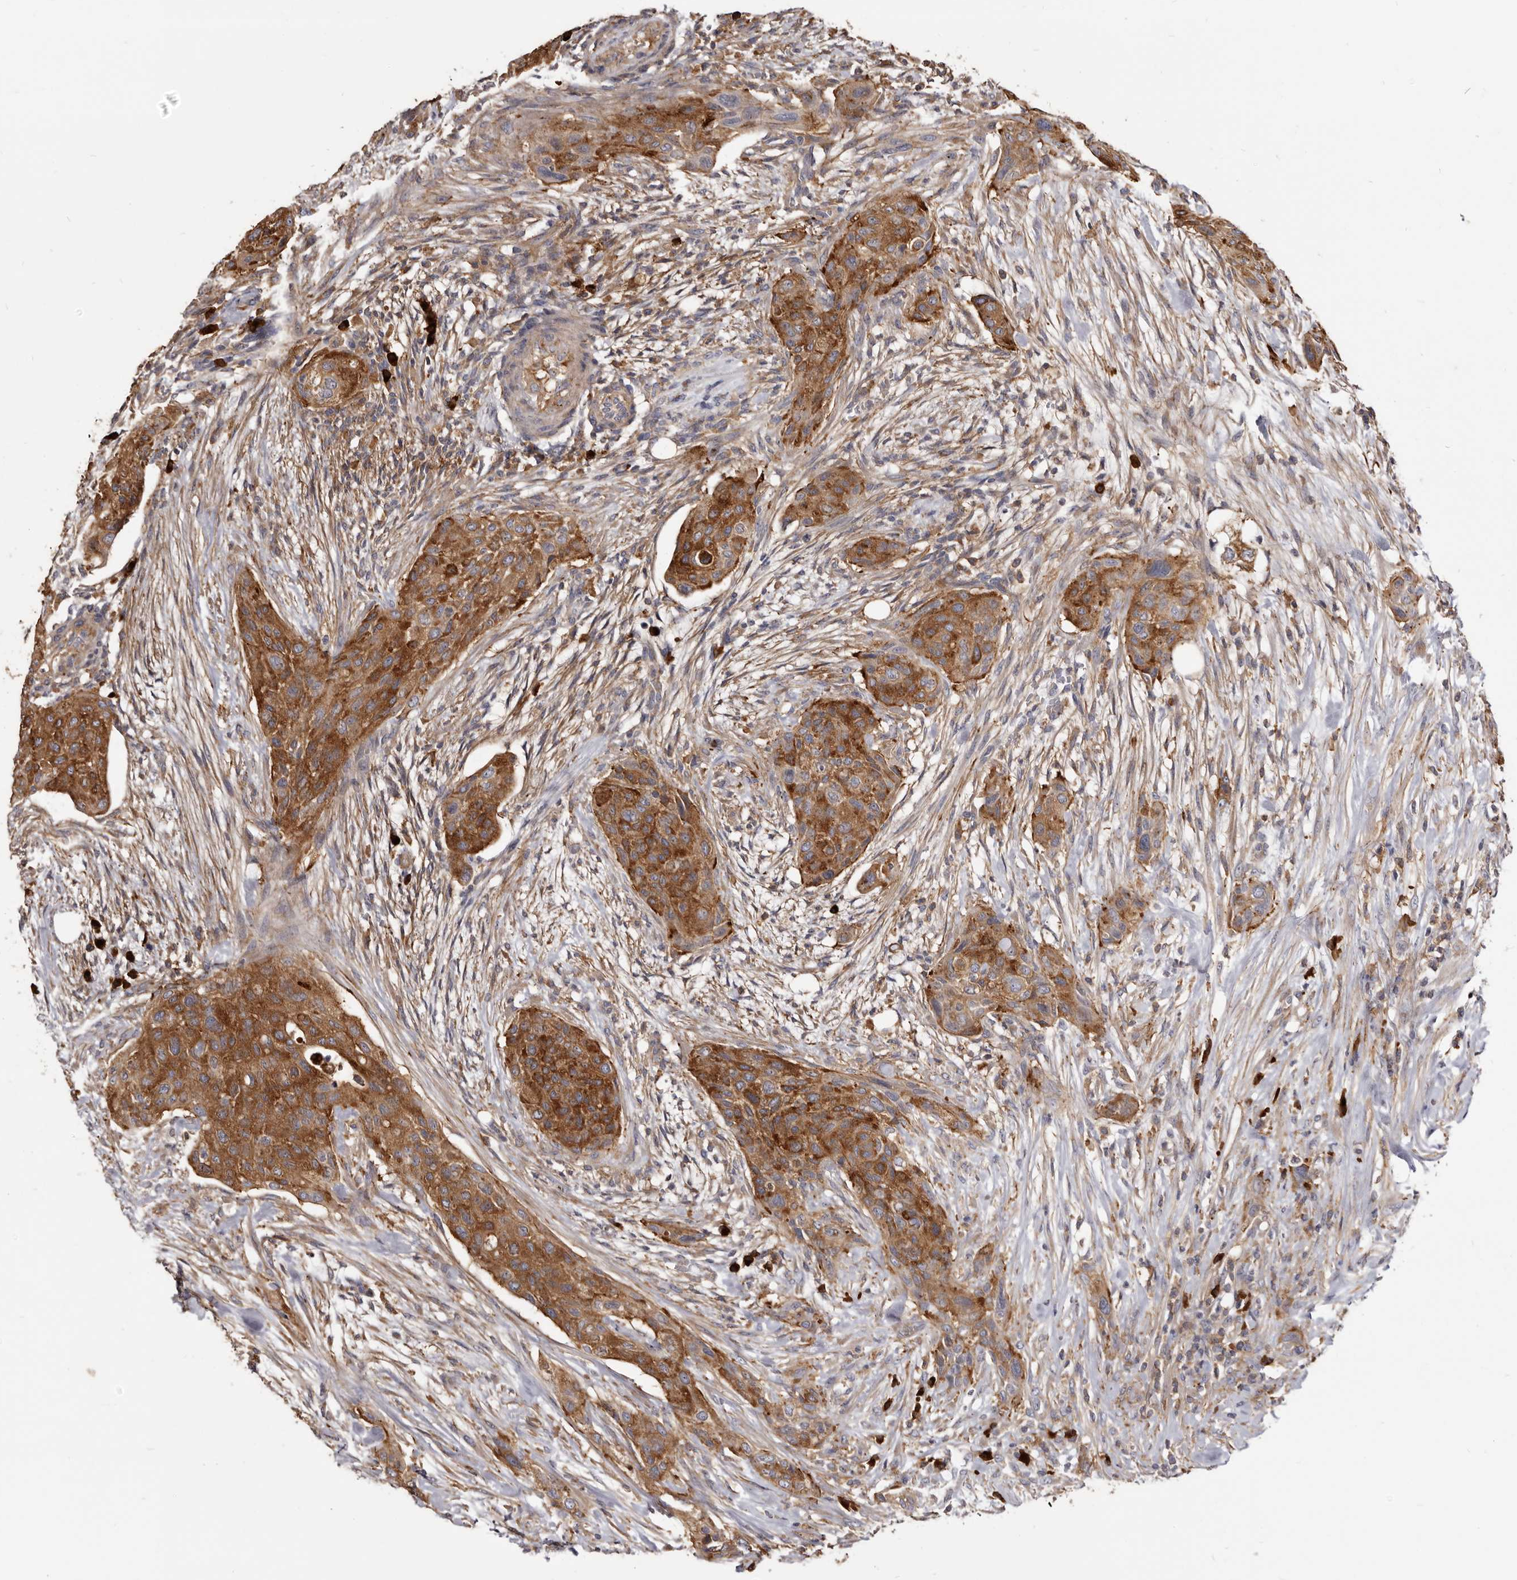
{"staining": {"intensity": "strong", "quantity": ">75%", "location": "cytoplasmic/membranous"}, "tissue": "urothelial cancer", "cell_type": "Tumor cells", "image_type": "cancer", "snomed": [{"axis": "morphology", "description": "Urothelial carcinoma, High grade"}, {"axis": "topography", "description": "Urinary bladder"}], "caption": "Strong cytoplasmic/membranous positivity for a protein is seen in approximately >75% of tumor cells of urothelial carcinoma (high-grade) using immunohistochemistry (IHC).", "gene": "TPD52", "patient": {"sex": "male", "age": 35}}